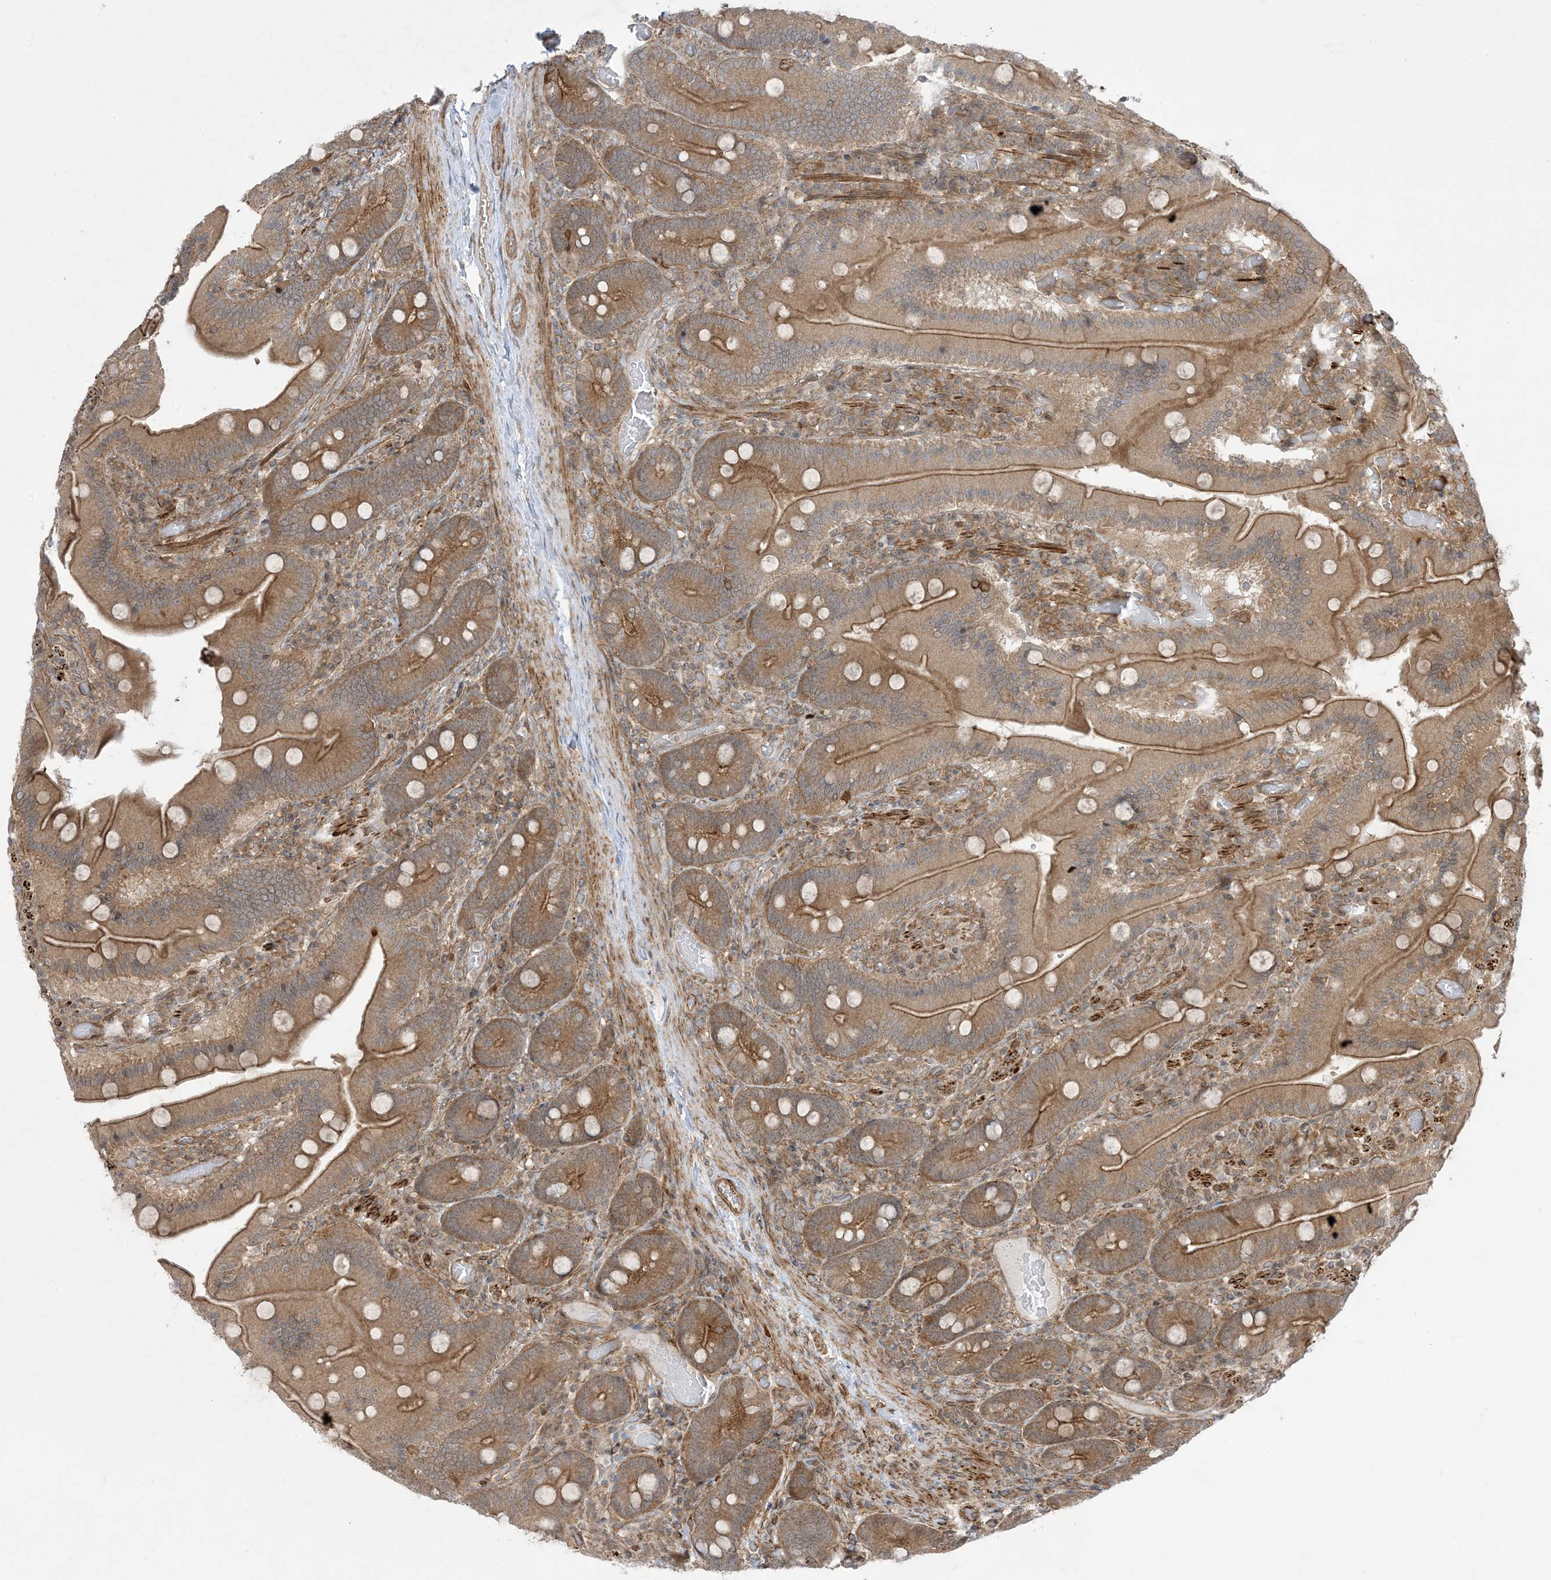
{"staining": {"intensity": "moderate", "quantity": ">75%", "location": "cytoplasmic/membranous,nuclear"}, "tissue": "duodenum", "cell_type": "Glandular cells", "image_type": "normal", "snomed": [{"axis": "morphology", "description": "Normal tissue, NOS"}, {"axis": "topography", "description": "Duodenum"}], "caption": "IHC (DAB (3,3'-diaminobenzidine)) staining of normal human duodenum demonstrates moderate cytoplasmic/membranous,nuclear protein staining in about >75% of glandular cells.", "gene": "SOGA3", "patient": {"sex": "female", "age": 62}}